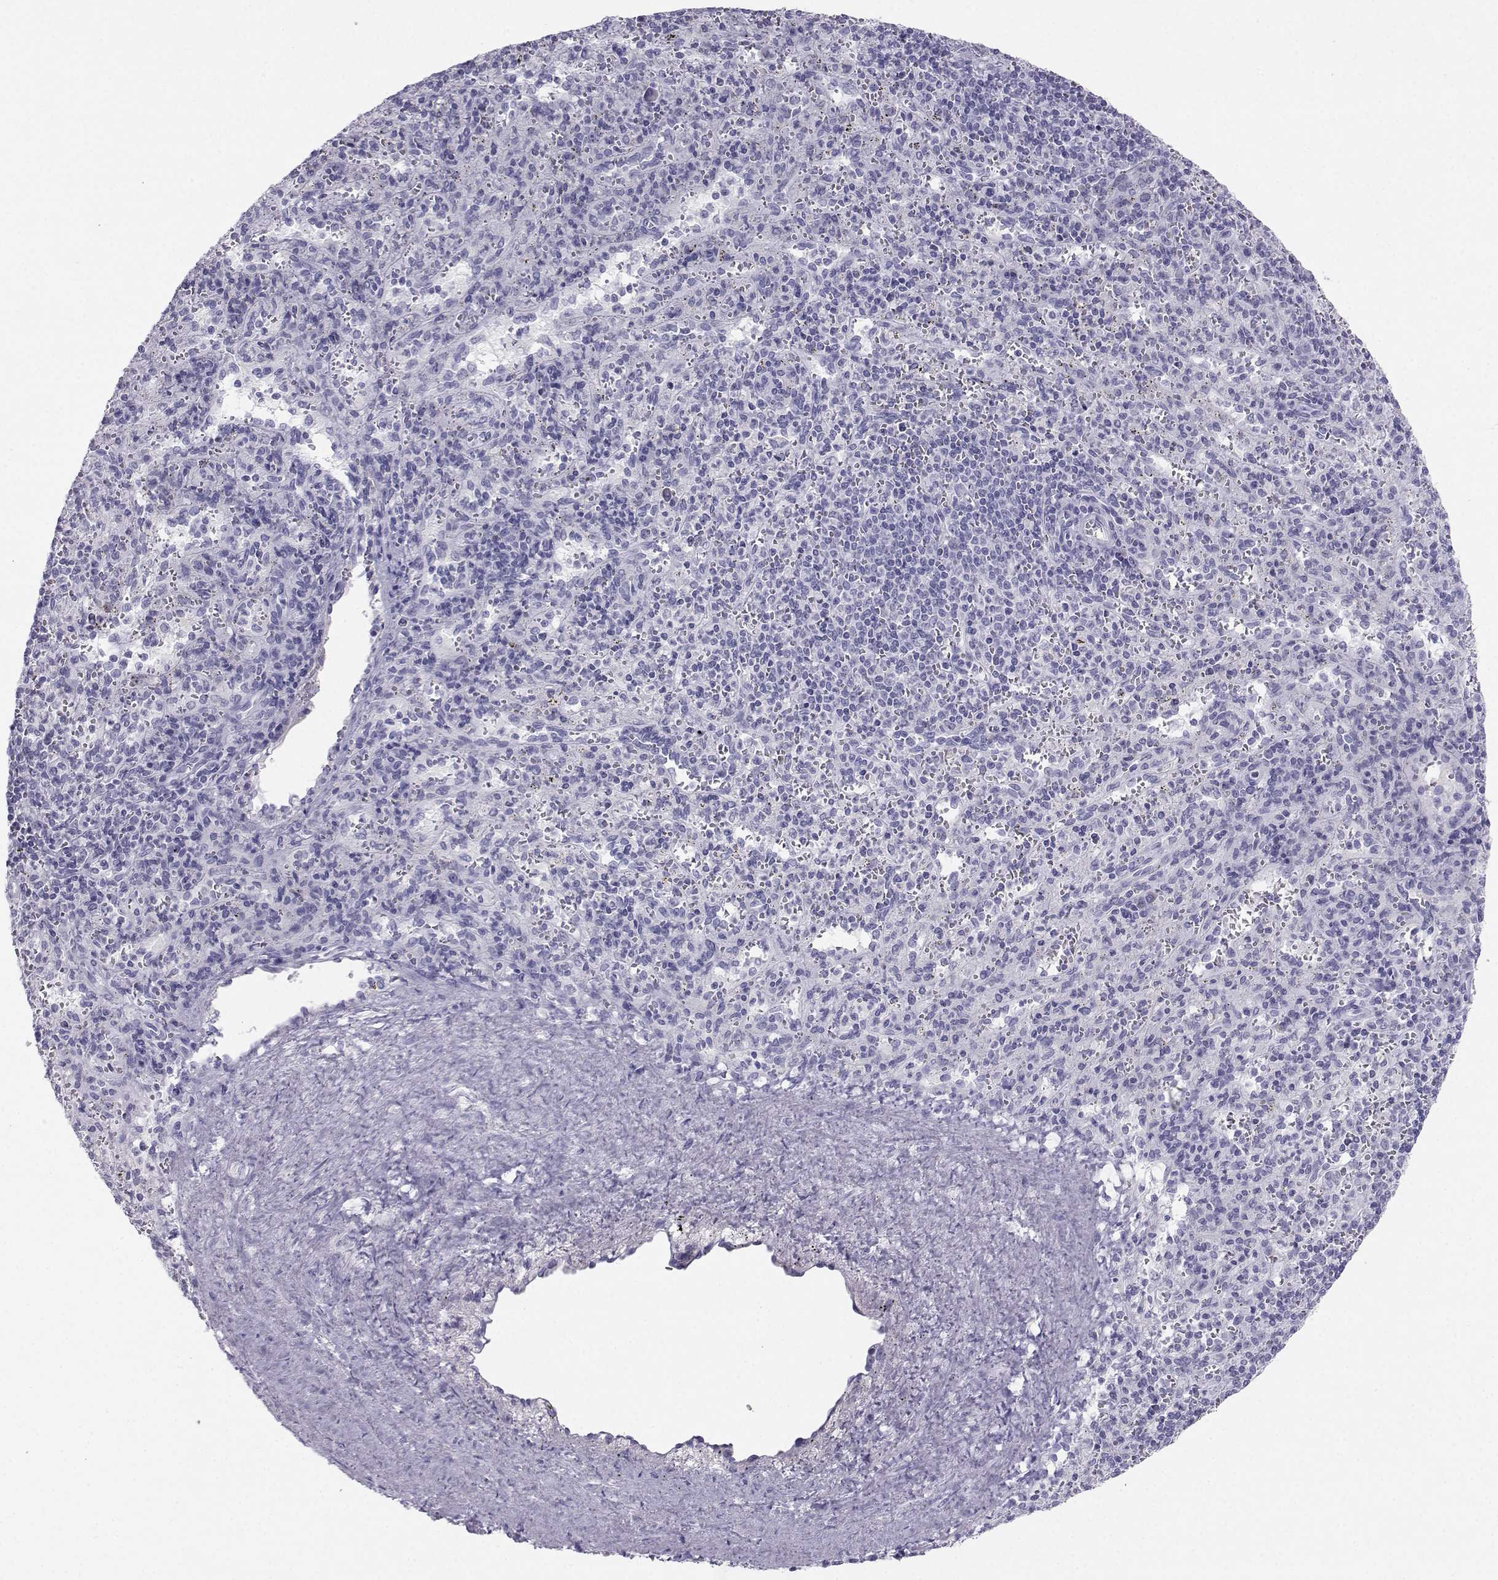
{"staining": {"intensity": "negative", "quantity": "none", "location": "none"}, "tissue": "spleen", "cell_type": "Cells in red pulp", "image_type": "normal", "snomed": [{"axis": "morphology", "description": "Normal tissue, NOS"}, {"axis": "topography", "description": "Spleen"}], "caption": "This image is of normal spleen stained with immunohistochemistry (IHC) to label a protein in brown with the nuclei are counter-stained blue. There is no staining in cells in red pulp.", "gene": "SST", "patient": {"sex": "male", "age": 57}}